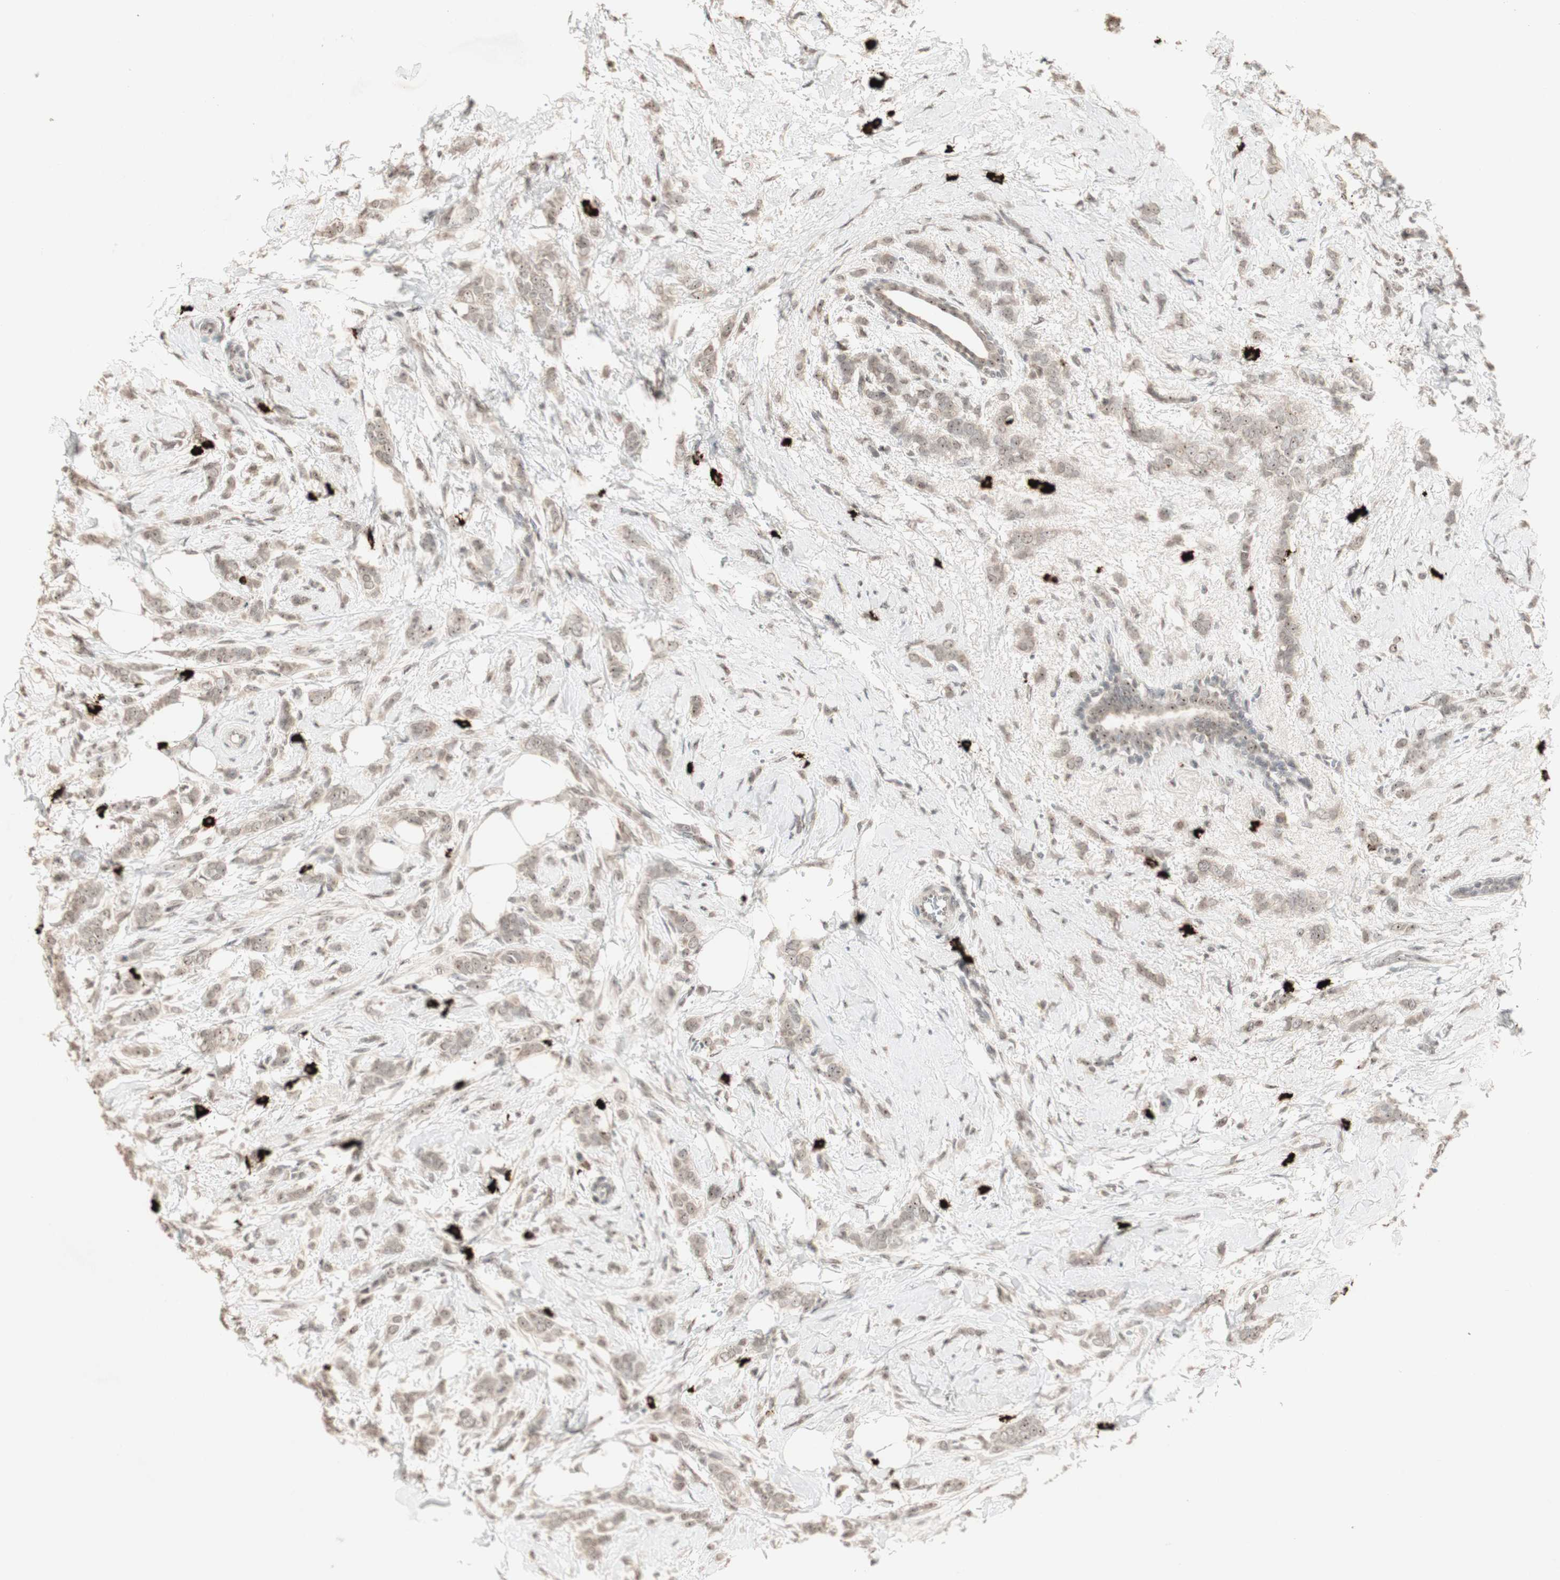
{"staining": {"intensity": "weak", "quantity": ">75%", "location": "nuclear"}, "tissue": "breast cancer", "cell_type": "Tumor cells", "image_type": "cancer", "snomed": [{"axis": "morphology", "description": "Lobular carcinoma, in situ"}, {"axis": "morphology", "description": "Lobular carcinoma"}, {"axis": "topography", "description": "Breast"}], "caption": "An image of human lobular carcinoma (breast) stained for a protein exhibits weak nuclear brown staining in tumor cells.", "gene": "ETV4", "patient": {"sex": "female", "age": 41}}